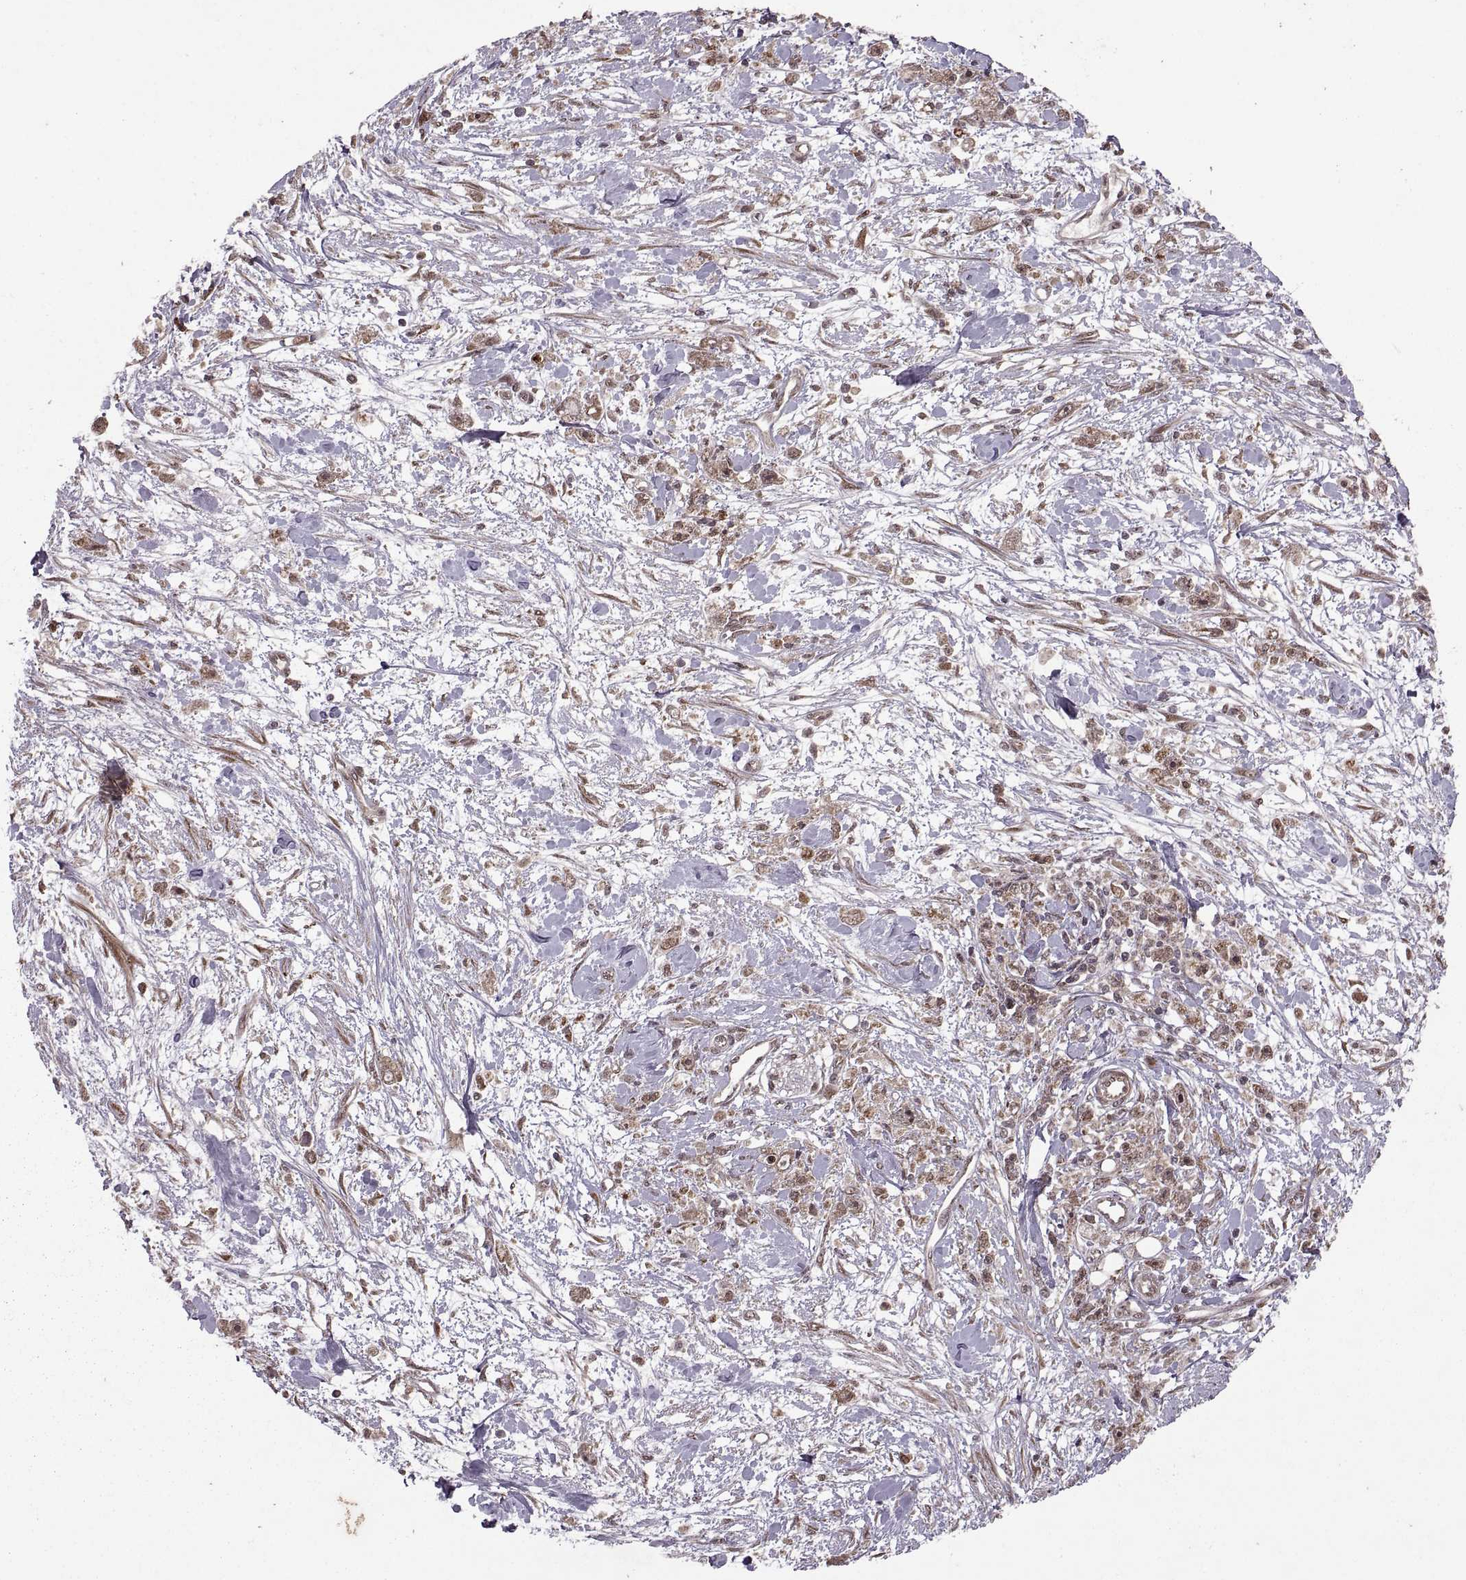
{"staining": {"intensity": "weak", "quantity": ">75%", "location": "cytoplasmic/membranous,nuclear"}, "tissue": "stomach cancer", "cell_type": "Tumor cells", "image_type": "cancer", "snomed": [{"axis": "morphology", "description": "Adenocarcinoma, NOS"}, {"axis": "topography", "description": "Stomach"}], "caption": "Tumor cells demonstrate weak cytoplasmic/membranous and nuclear expression in about >75% of cells in adenocarcinoma (stomach).", "gene": "PTOV1", "patient": {"sex": "female", "age": 59}}